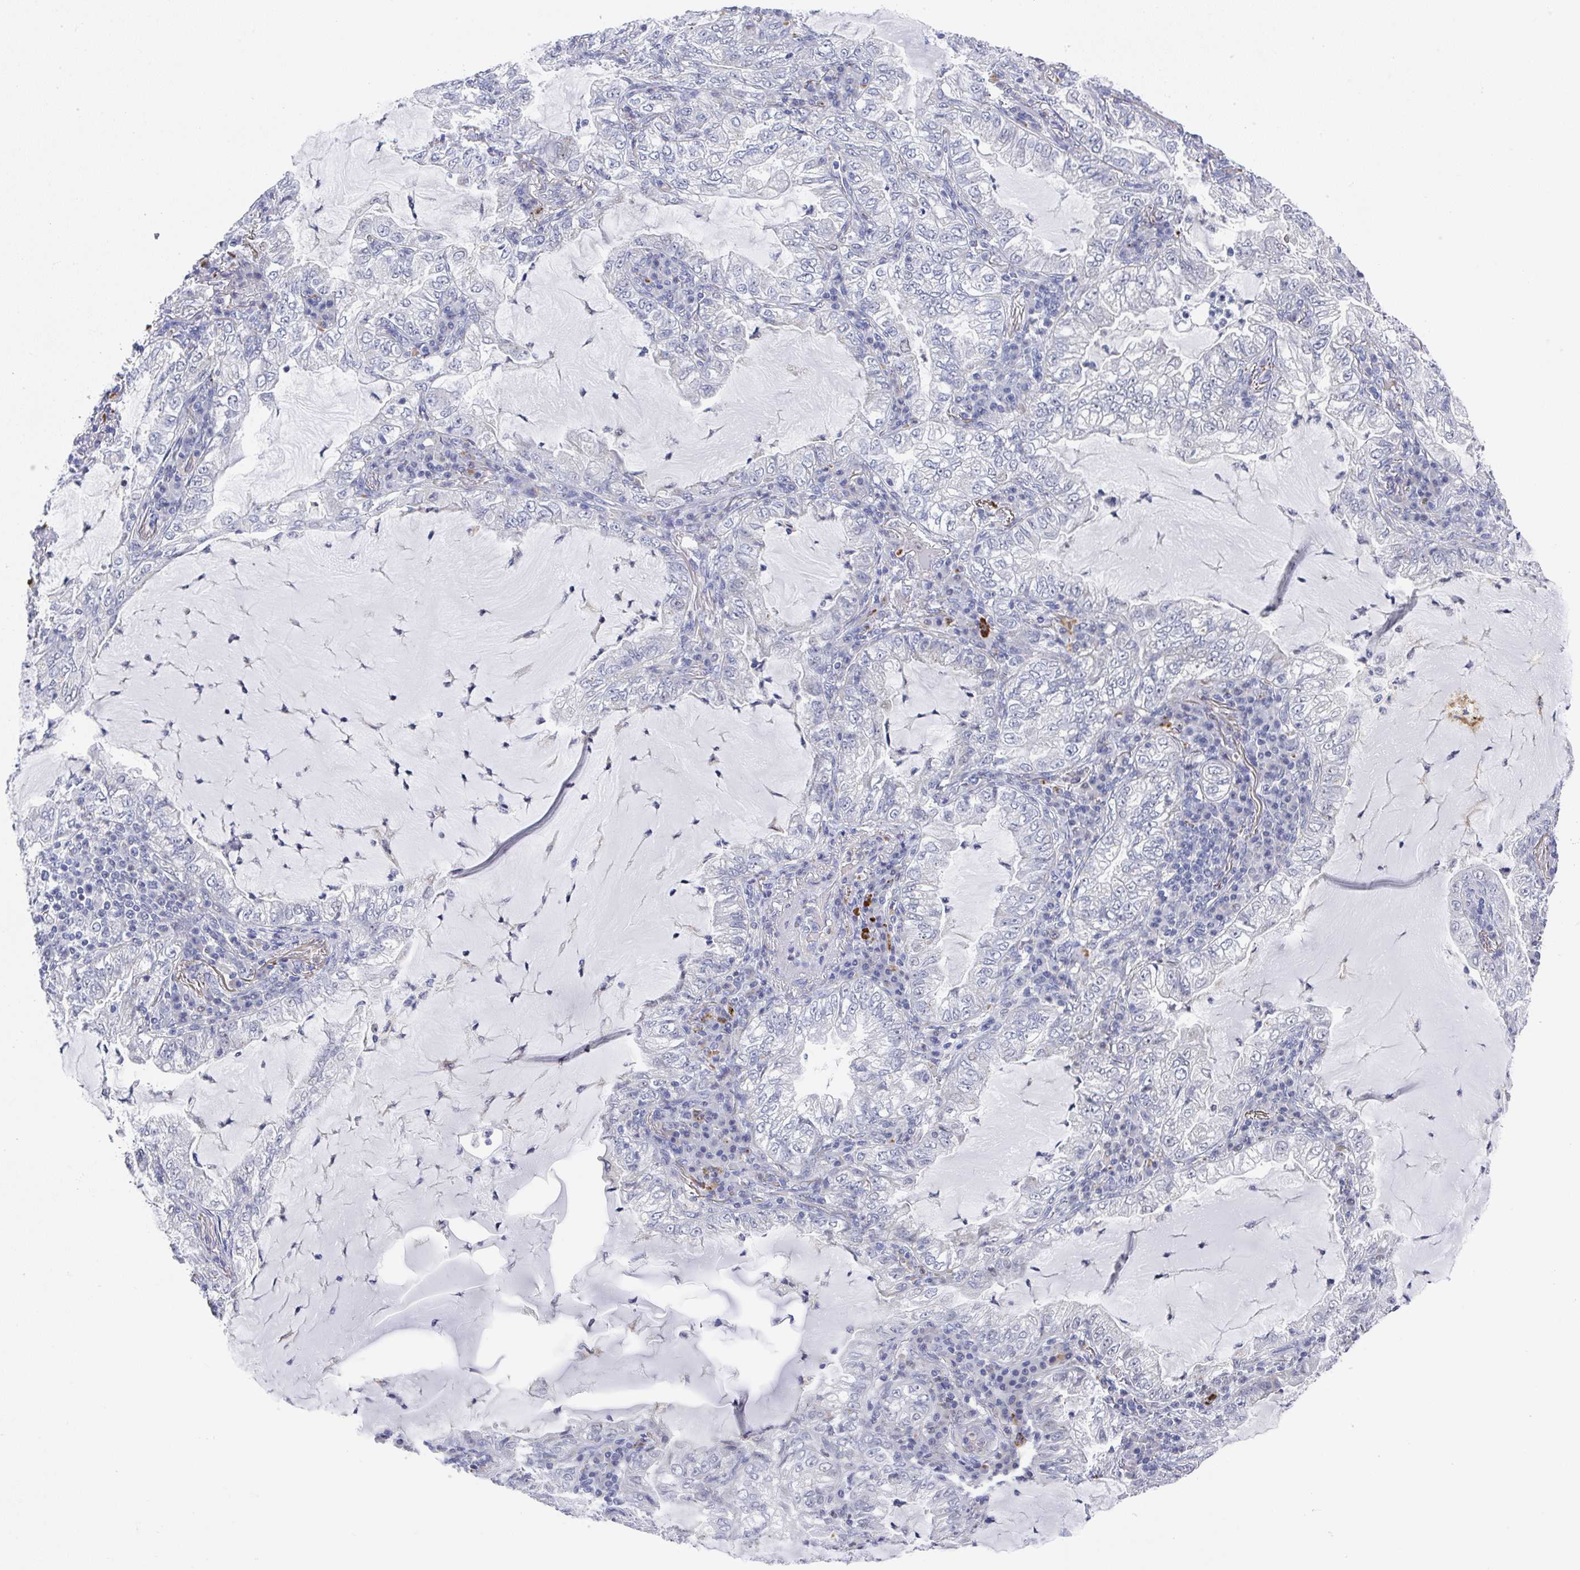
{"staining": {"intensity": "negative", "quantity": "none", "location": "none"}, "tissue": "lung cancer", "cell_type": "Tumor cells", "image_type": "cancer", "snomed": [{"axis": "morphology", "description": "Adenocarcinoma, NOS"}, {"axis": "topography", "description": "Lung"}], "caption": "Image shows no significant protein expression in tumor cells of adenocarcinoma (lung).", "gene": "NCF1", "patient": {"sex": "female", "age": 73}}